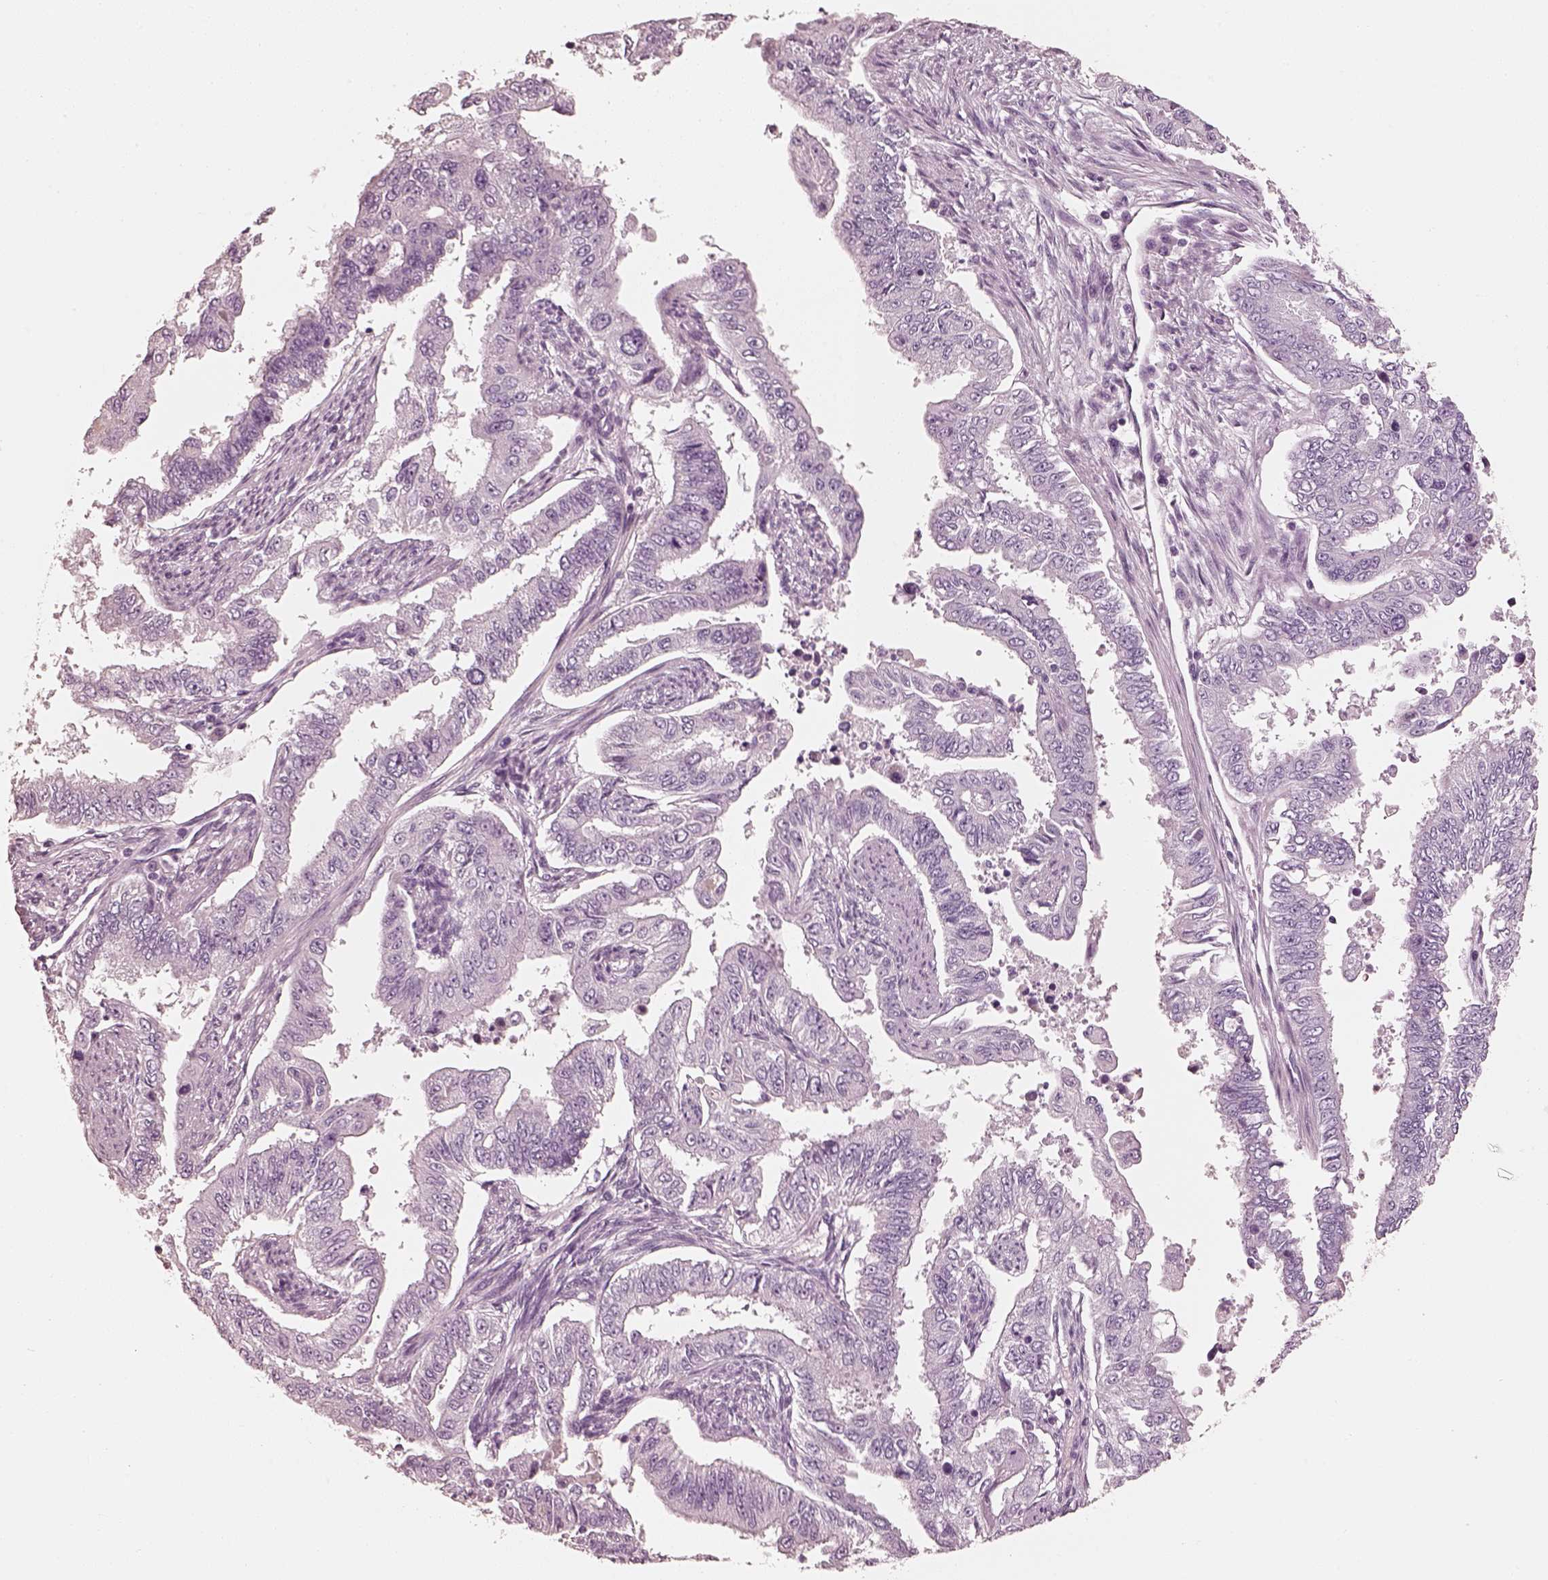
{"staining": {"intensity": "negative", "quantity": "none", "location": "none"}, "tissue": "endometrial cancer", "cell_type": "Tumor cells", "image_type": "cancer", "snomed": [{"axis": "morphology", "description": "Adenocarcinoma, NOS"}, {"axis": "topography", "description": "Uterus"}], "caption": "DAB immunohistochemical staining of human endometrial cancer (adenocarcinoma) reveals no significant expression in tumor cells.", "gene": "R3HDML", "patient": {"sex": "female", "age": 59}}